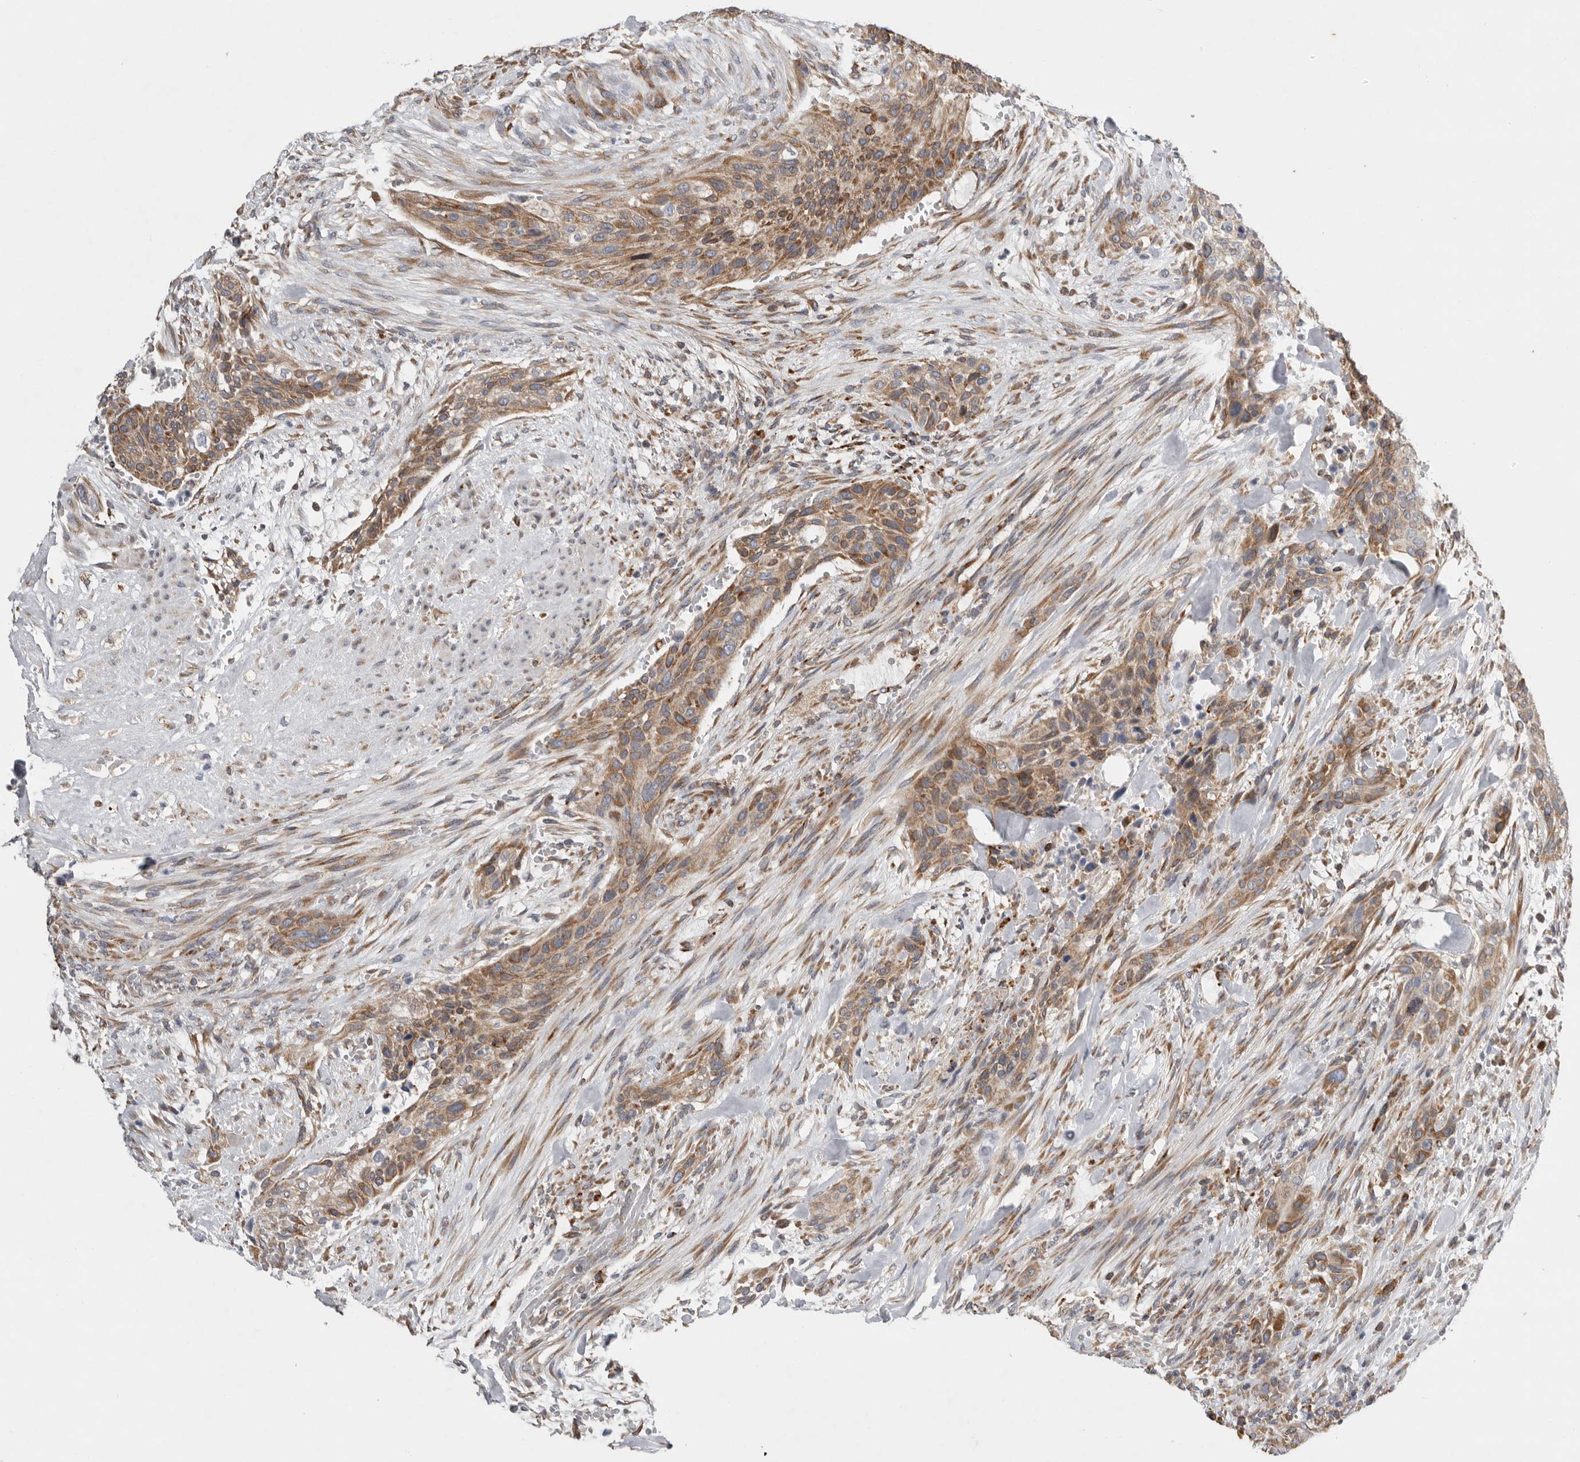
{"staining": {"intensity": "moderate", "quantity": ">75%", "location": "cytoplasmic/membranous"}, "tissue": "urothelial cancer", "cell_type": "Tumor cells", "image_type": "cancer", "snomed": [{"axis": "morphology", "description": "Urothelial carcinoma, High grade"}, {"axis": "topography", "description": "Urinary bladder"}], "caption": "Human urothelial carcinoma (high-grade) stained for a protein (brown) reveals moderate cytoplasmic/membranous positive positivity in about >75% of tumor cells.", "gene": "GANAB", "patient": {"sex": "male", "age": 35}}